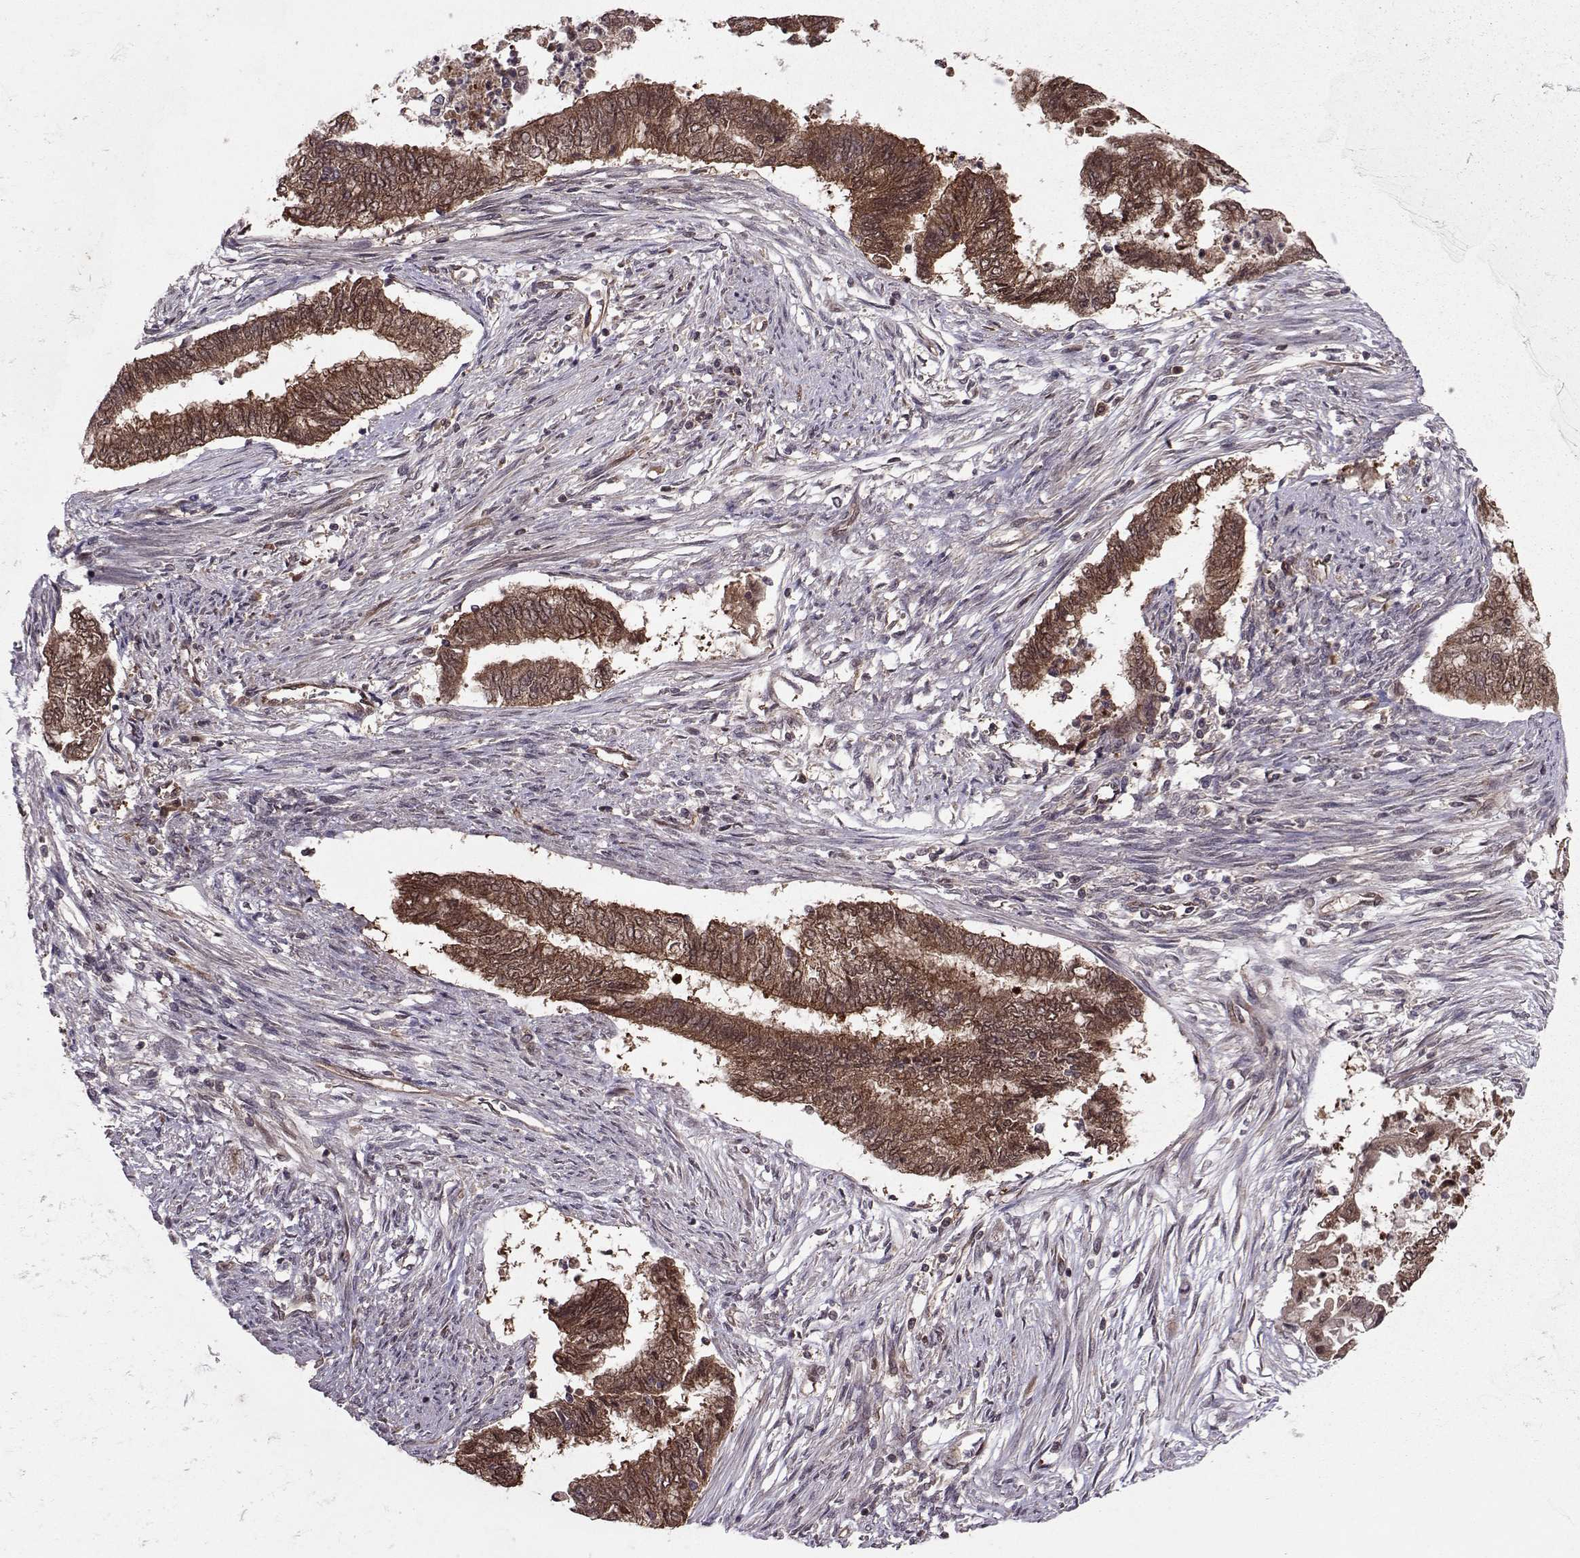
{"staining": {"intensity": "strong", "quantity": ">75%", "location": "cytoplasmic/membranous"}, "tissue": "endometrial cancer", "cell_type": "Tumor cells", "image_type": "cancer", "snomed": [{"axis": "morphology", "description": "Adenocarcinoma, NOS"}, {"axis": "topography", "description": "Endometrium"}], "caption": "High-magnification brightfield microscopy of endometrial cancer (adenocarcinoma) stained with DAB (brown) and counterstained with hematoxylin (blue). tumor cells exhibit strong cytoplasmic/membranous positivity is present in approximately>75% of cells.", "gene": "PPP2R2A", "patient": {"sex": "female", "age": 65}}